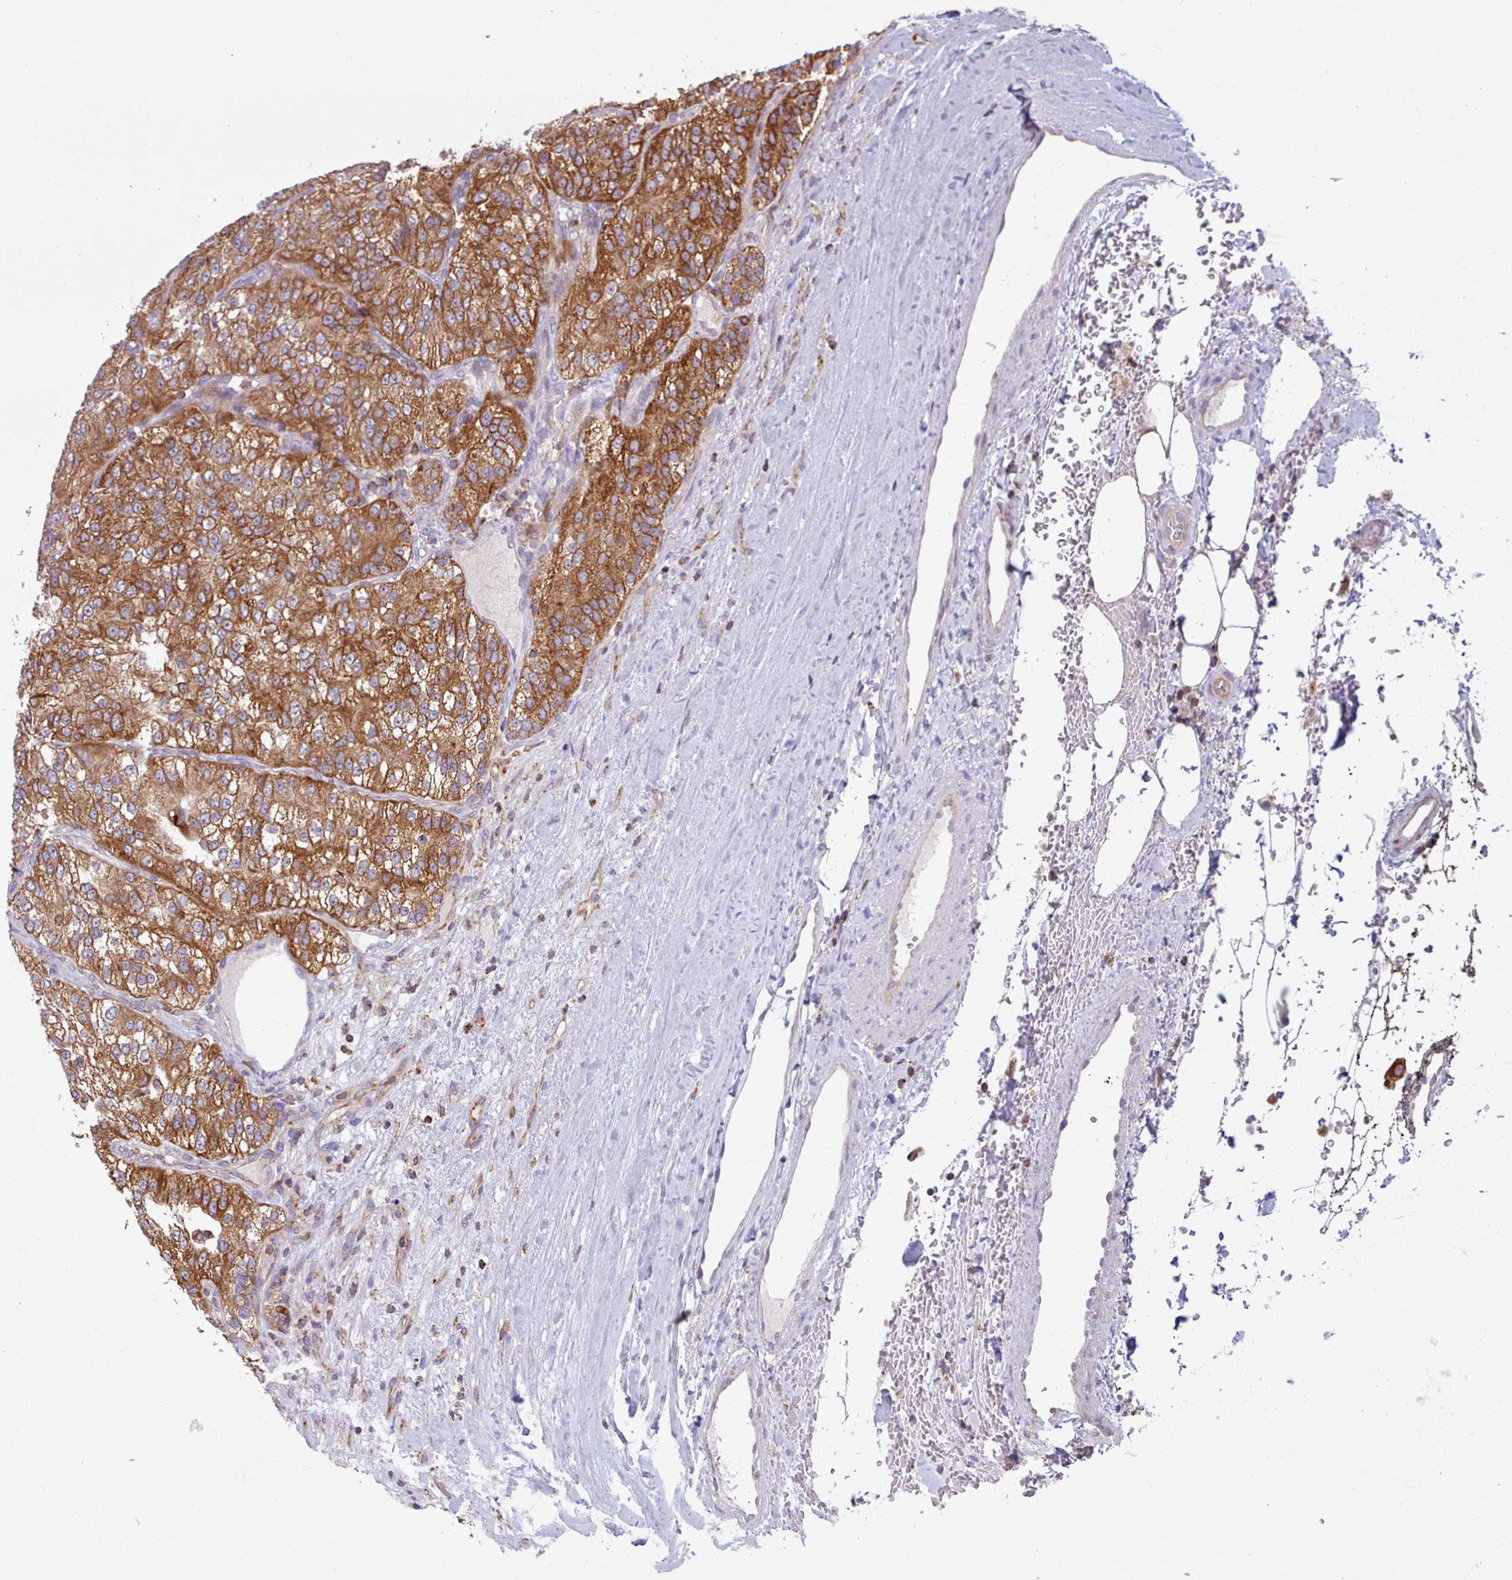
{"staining": {"intensity": "moderate", "quantity": ">75%", "location": "cytoplasmic/membranous"}, "tissue": "renal cancer", "cell_type": "Tumor cells", "image_type": "cancer", "snomed": [{"axis": "morphology", "description": "Adenocarcinoma, NOS"}, {"axis": "topography", "description": "Kidney"}], "caption": "Moderate cytoplasmic/membranous protein staining is identified in approximately >75% of tumor cells in renal cancer. (brown staining indicates protein expression, while blue staining denotes nuclei).", "gene": "CRYBG1", "patient": {"sex": "female", "age": 63}}